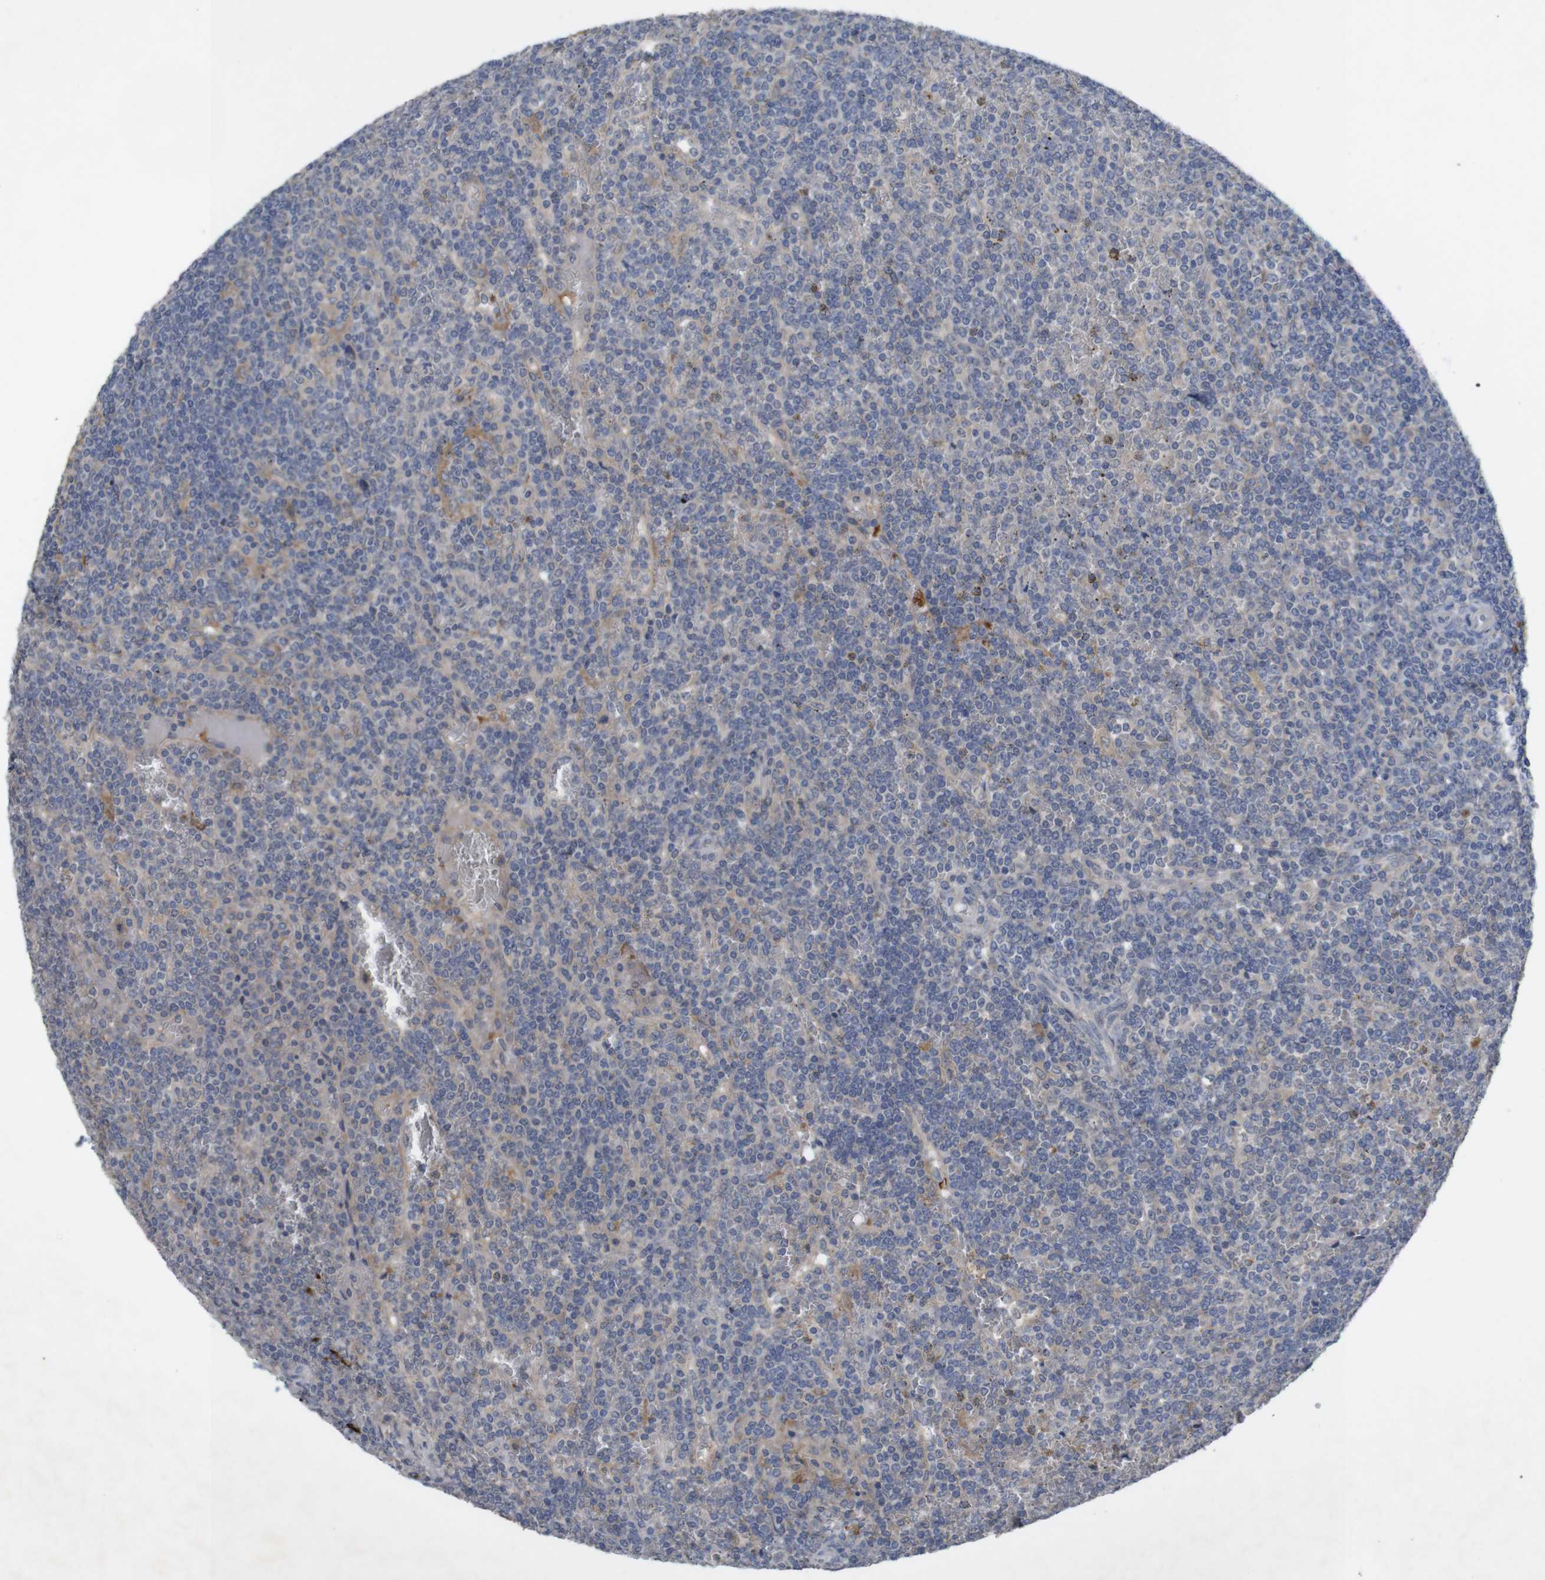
{"staining": {"intensity": "weak", "quantity": "<25%", "location": "cytoplasmic/membranous"}, "tissue": "lymphoma", "cell_type": "Tumor cells", "image_type": "cancer", "snomed": [{"axis": "morphology", "description": "Malignant lymphoma, non-Hodgkin's type, Low grade"}, {"axis": "topography", "description": "Spleen"}], "caption": "This is an immunohistochemistry image of human lymphoma. There is no expression in tumor cells.", "gene": "BCAR3", "patient": {"sex": "female", "age": 19}}